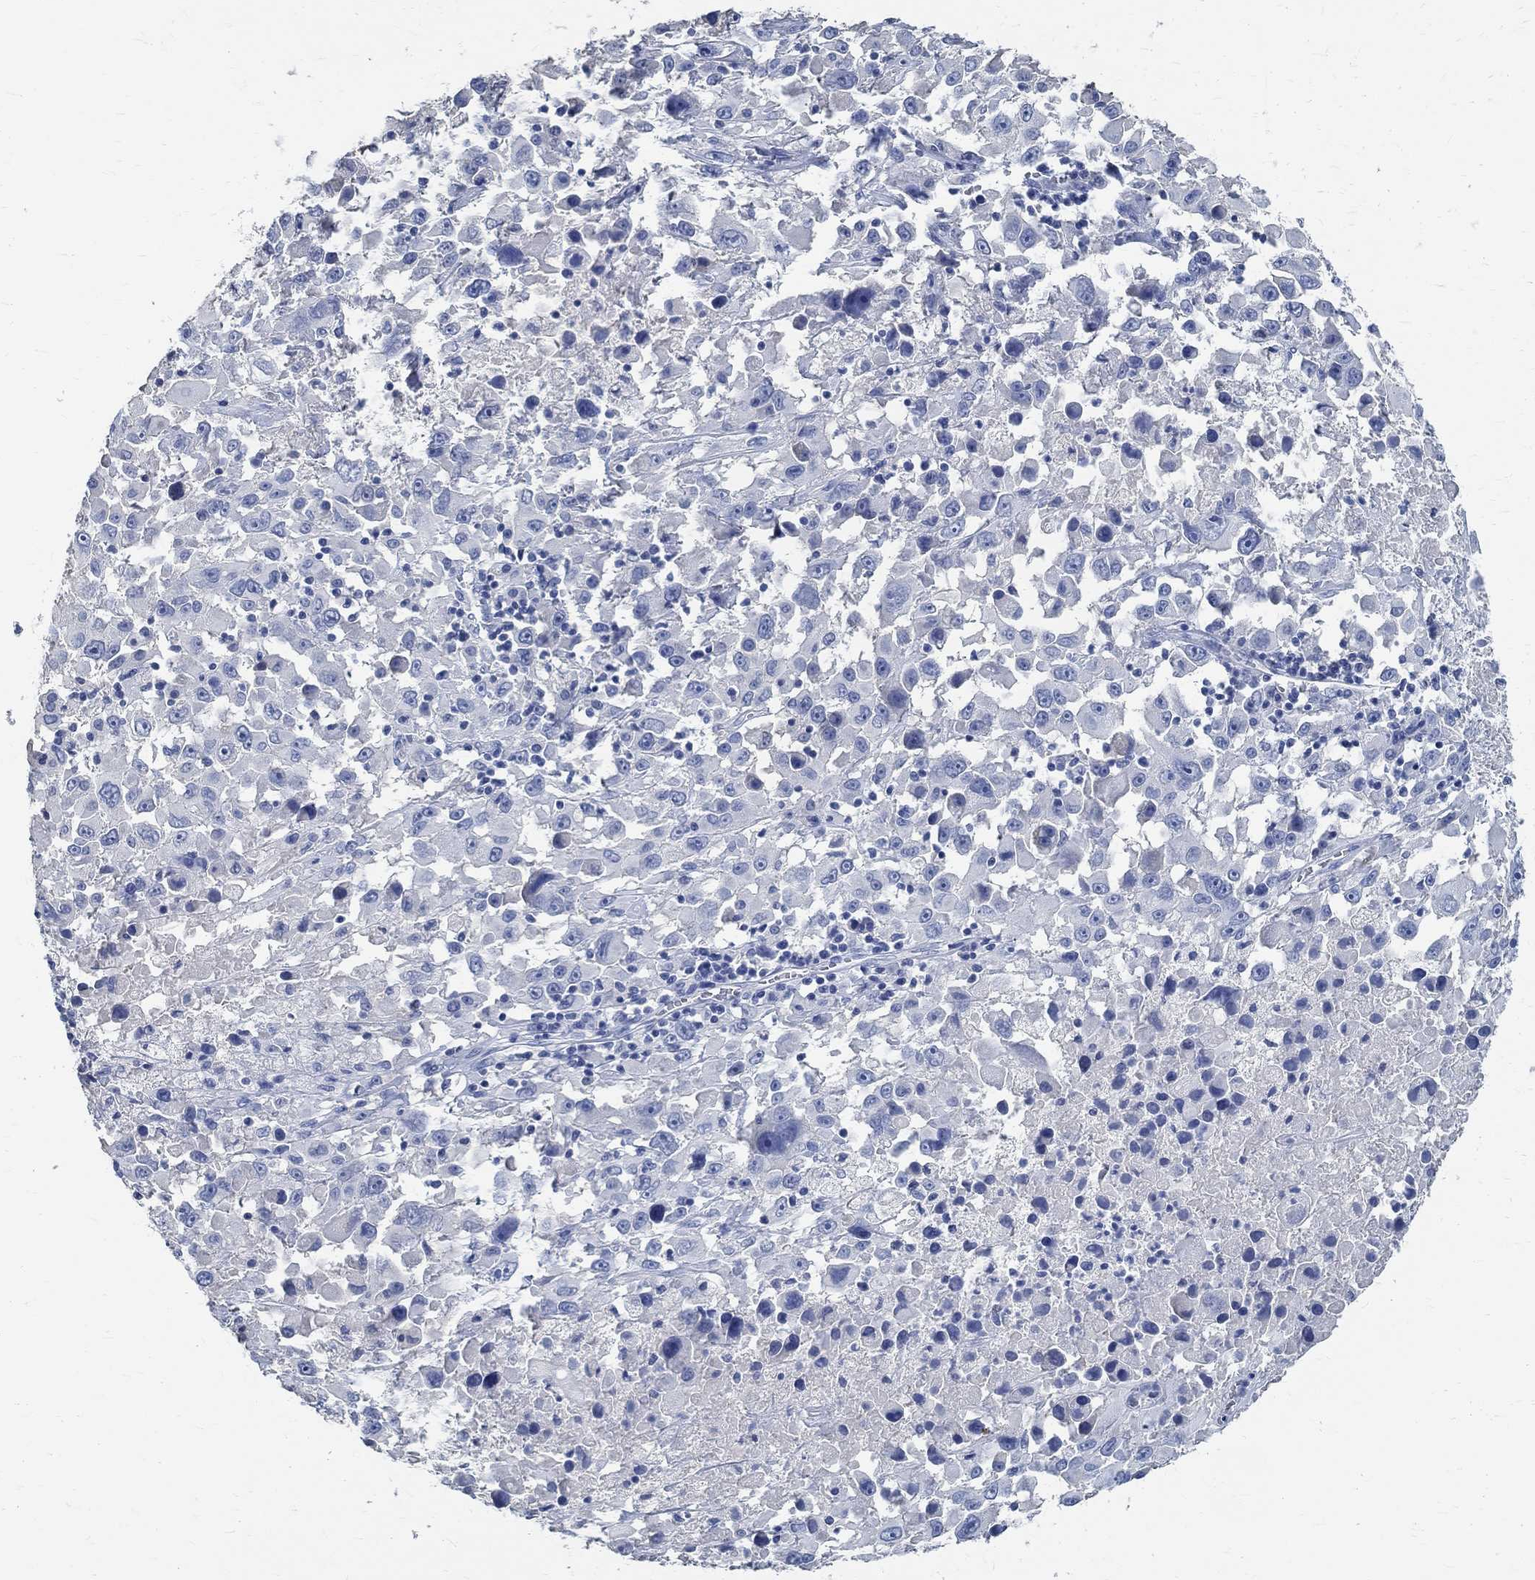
{"staining": {"intensity": "negative", "quantity": "none", "location": "none"}, "tissue": "melanoma", "cell_type": "Tumor cells", "image_type": "cancer", "snomed": [{"axis": "morphology", "description": "Malignant melanoma, Metastatic site"}, {"axis": "topography", "description": "Lymph node"}], "caption": "Immunohistochemical staining of human melanoma reveals no significant staining in tumor cells.", "gene": "PRX", "patient": {"sex": "male", "age": 50}}